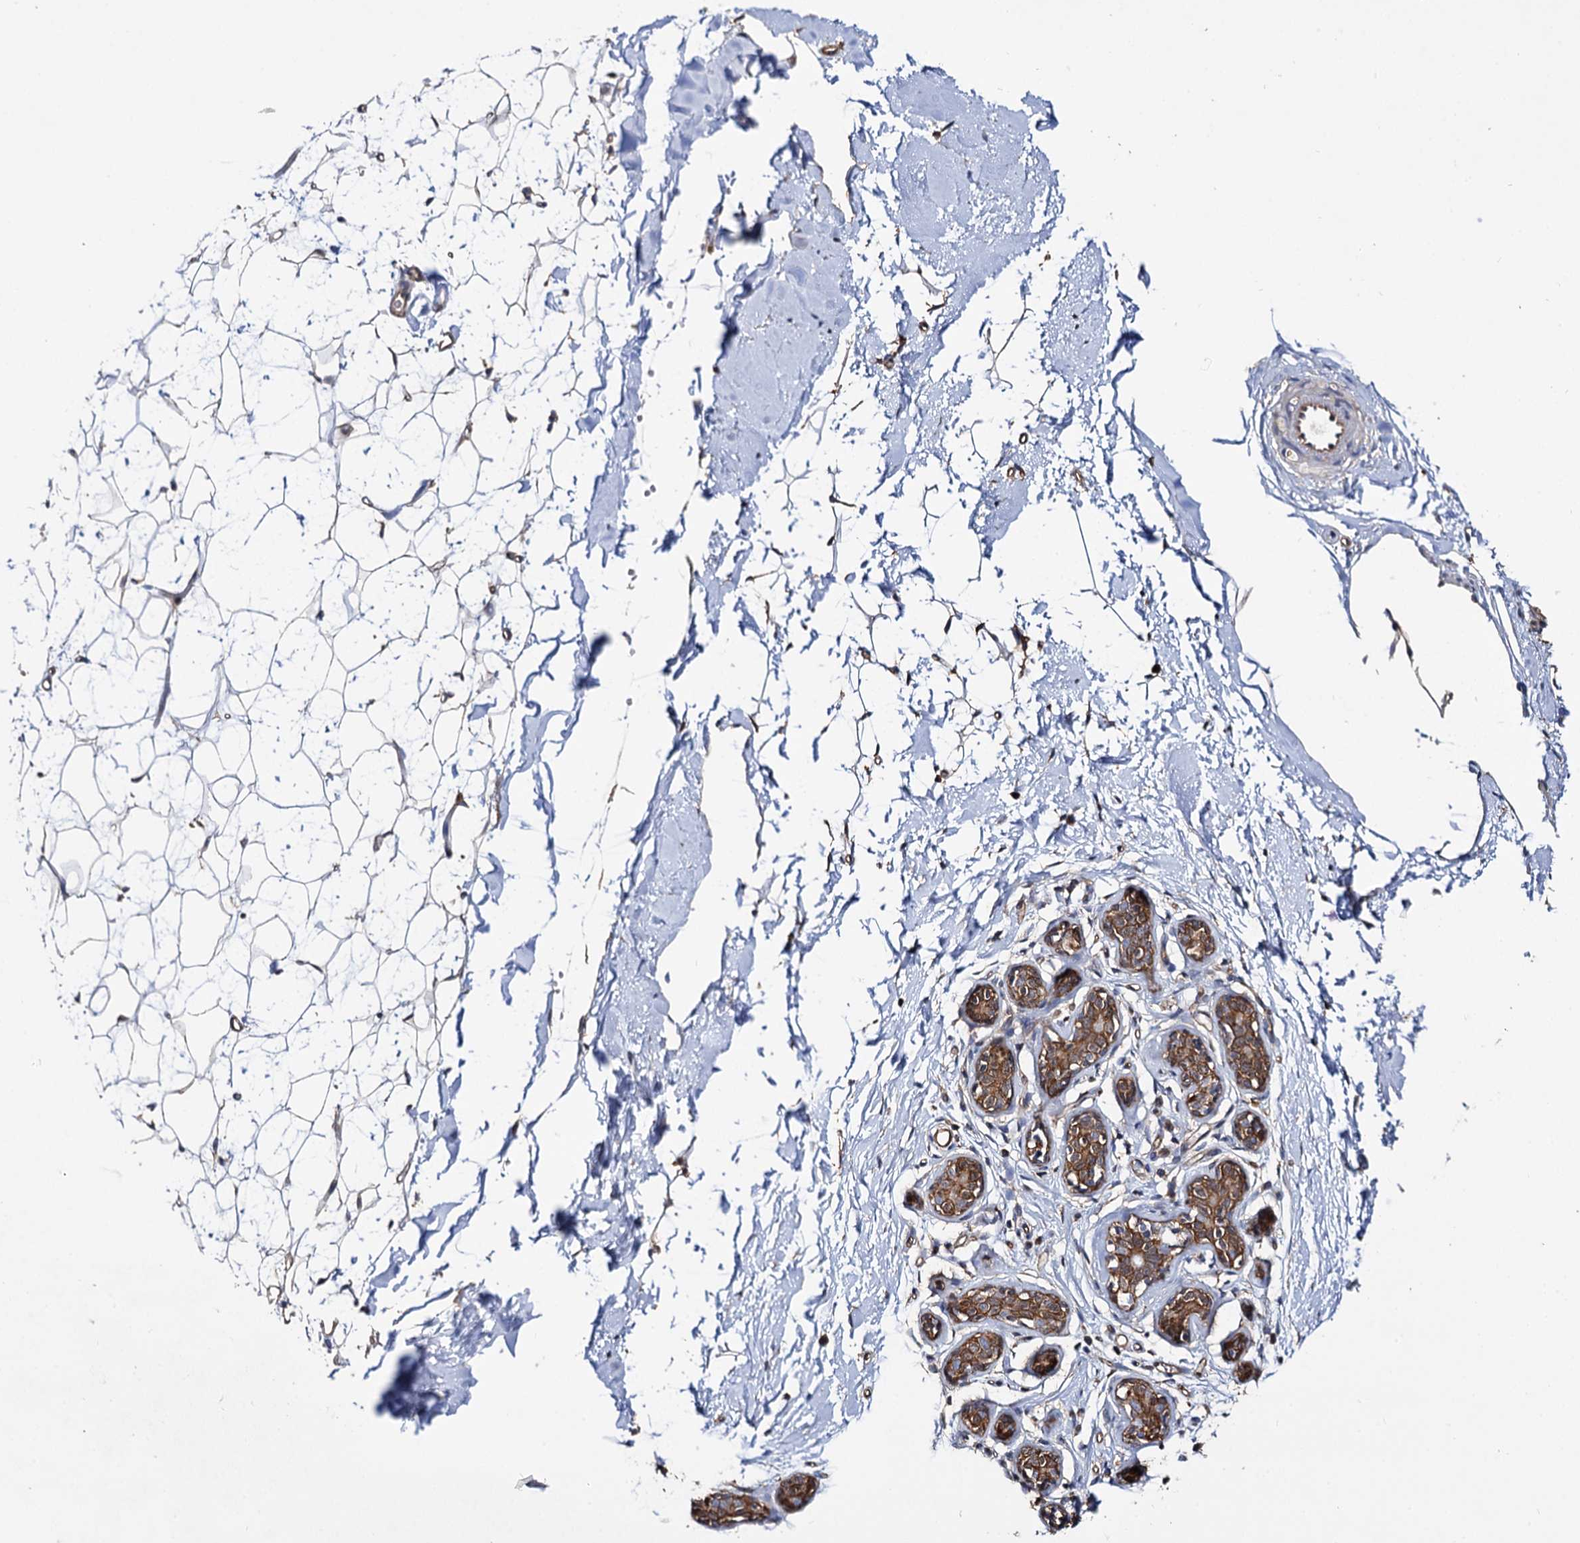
{"staining": {"intensity": "weak", "quantity": ">75%", "location": "cytoplasmic/membranous"}, "tissue": "adipose tissue", "cell_type": "Adipocytes", "image_type": "normal", "snomed": [{"axis": "morphology", "description": "Normal tissue, NOS"}, {"axis": "topography", "description": "Breast"}], "caption": "Weak cytoplasmic/membranous positivity for a protein is present in approximately >75% of adipocytes of normal adipose tissue using immunohistochemistry.", "gene": "IDI1", "patient": {"sex": "female", "age": 23}}